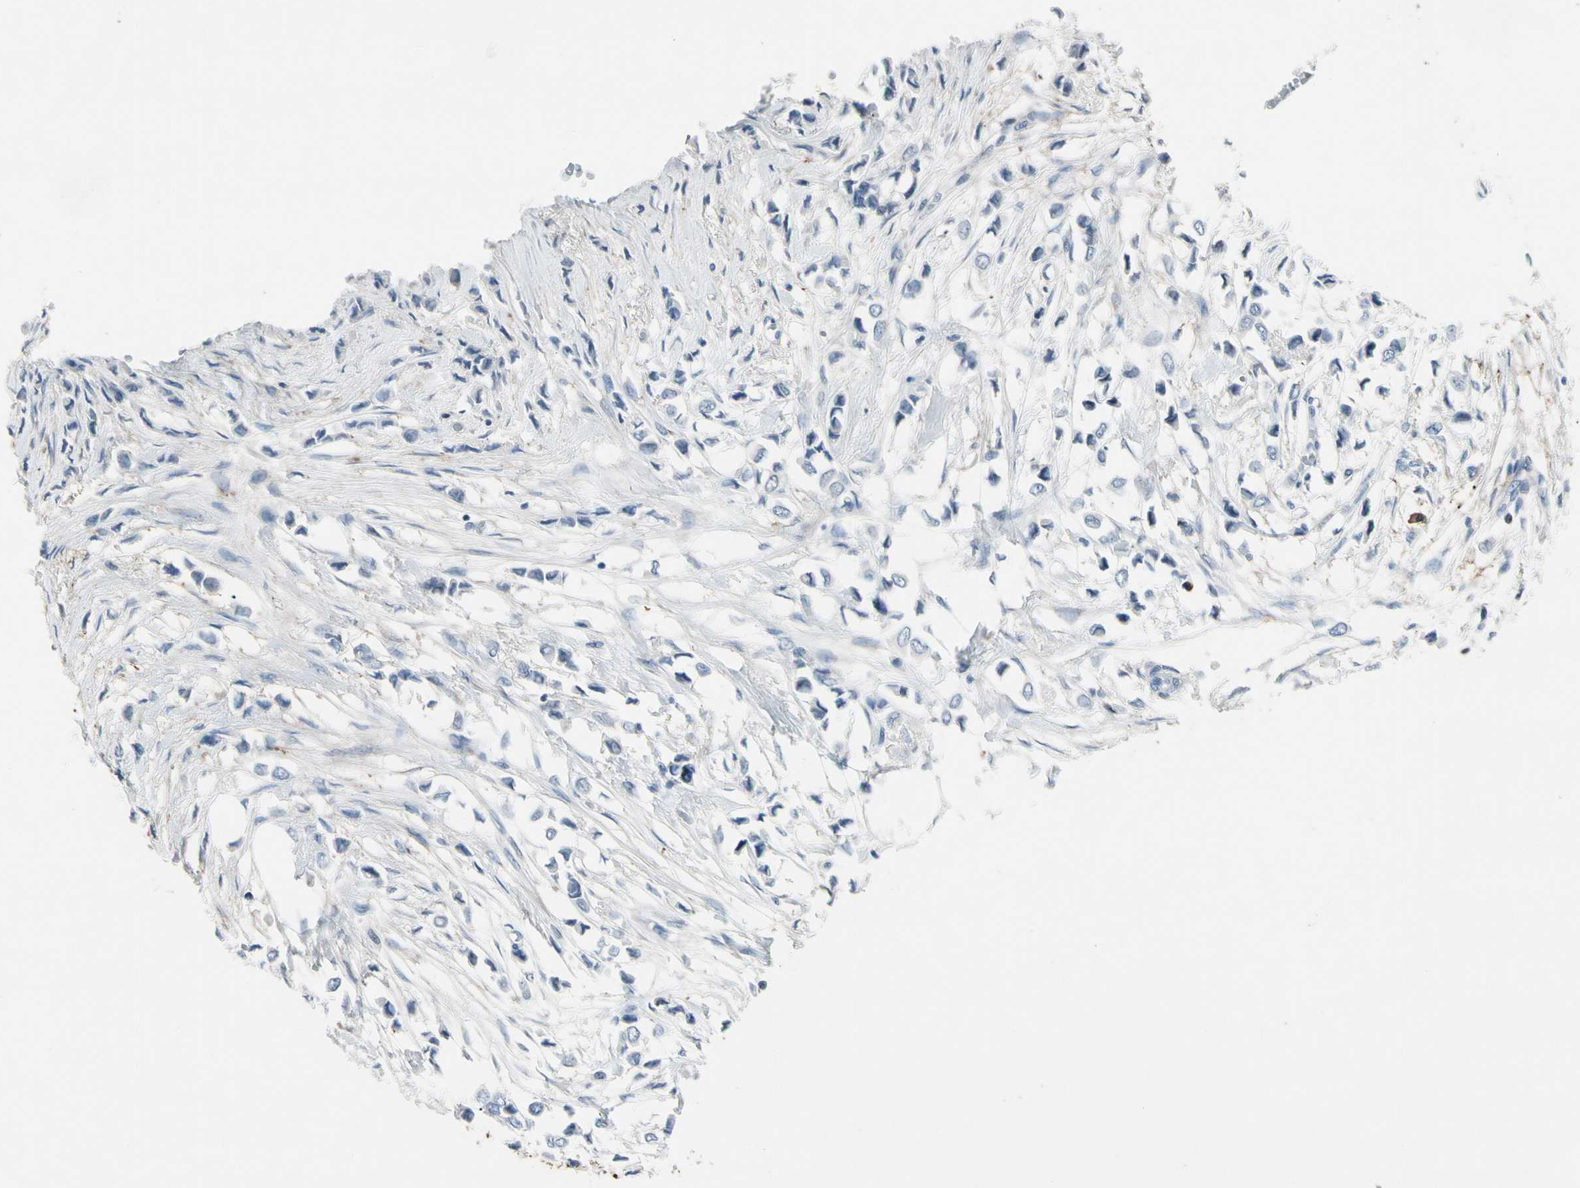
{"staining": {"intensity": "negative", "quantity": "none", "location": "none"}, "tissue": "breast cancer", "cell_type": "Tumor cells", "image_type": "cancer", "snomed": [{"axis": "morphology", "description": "Lobular carcinoma"}, {"axis": "topography", "description": "Breast"}], "caption": "IHC of lobular carcinoma (breast) demonstrates no expression in tumor cells. The staining is performed using DAB brown chromogen with nuclei counter-stained in using hematoxylin.", "gene": "PIGR", "patient": {"sex": "female", "age": 51}}